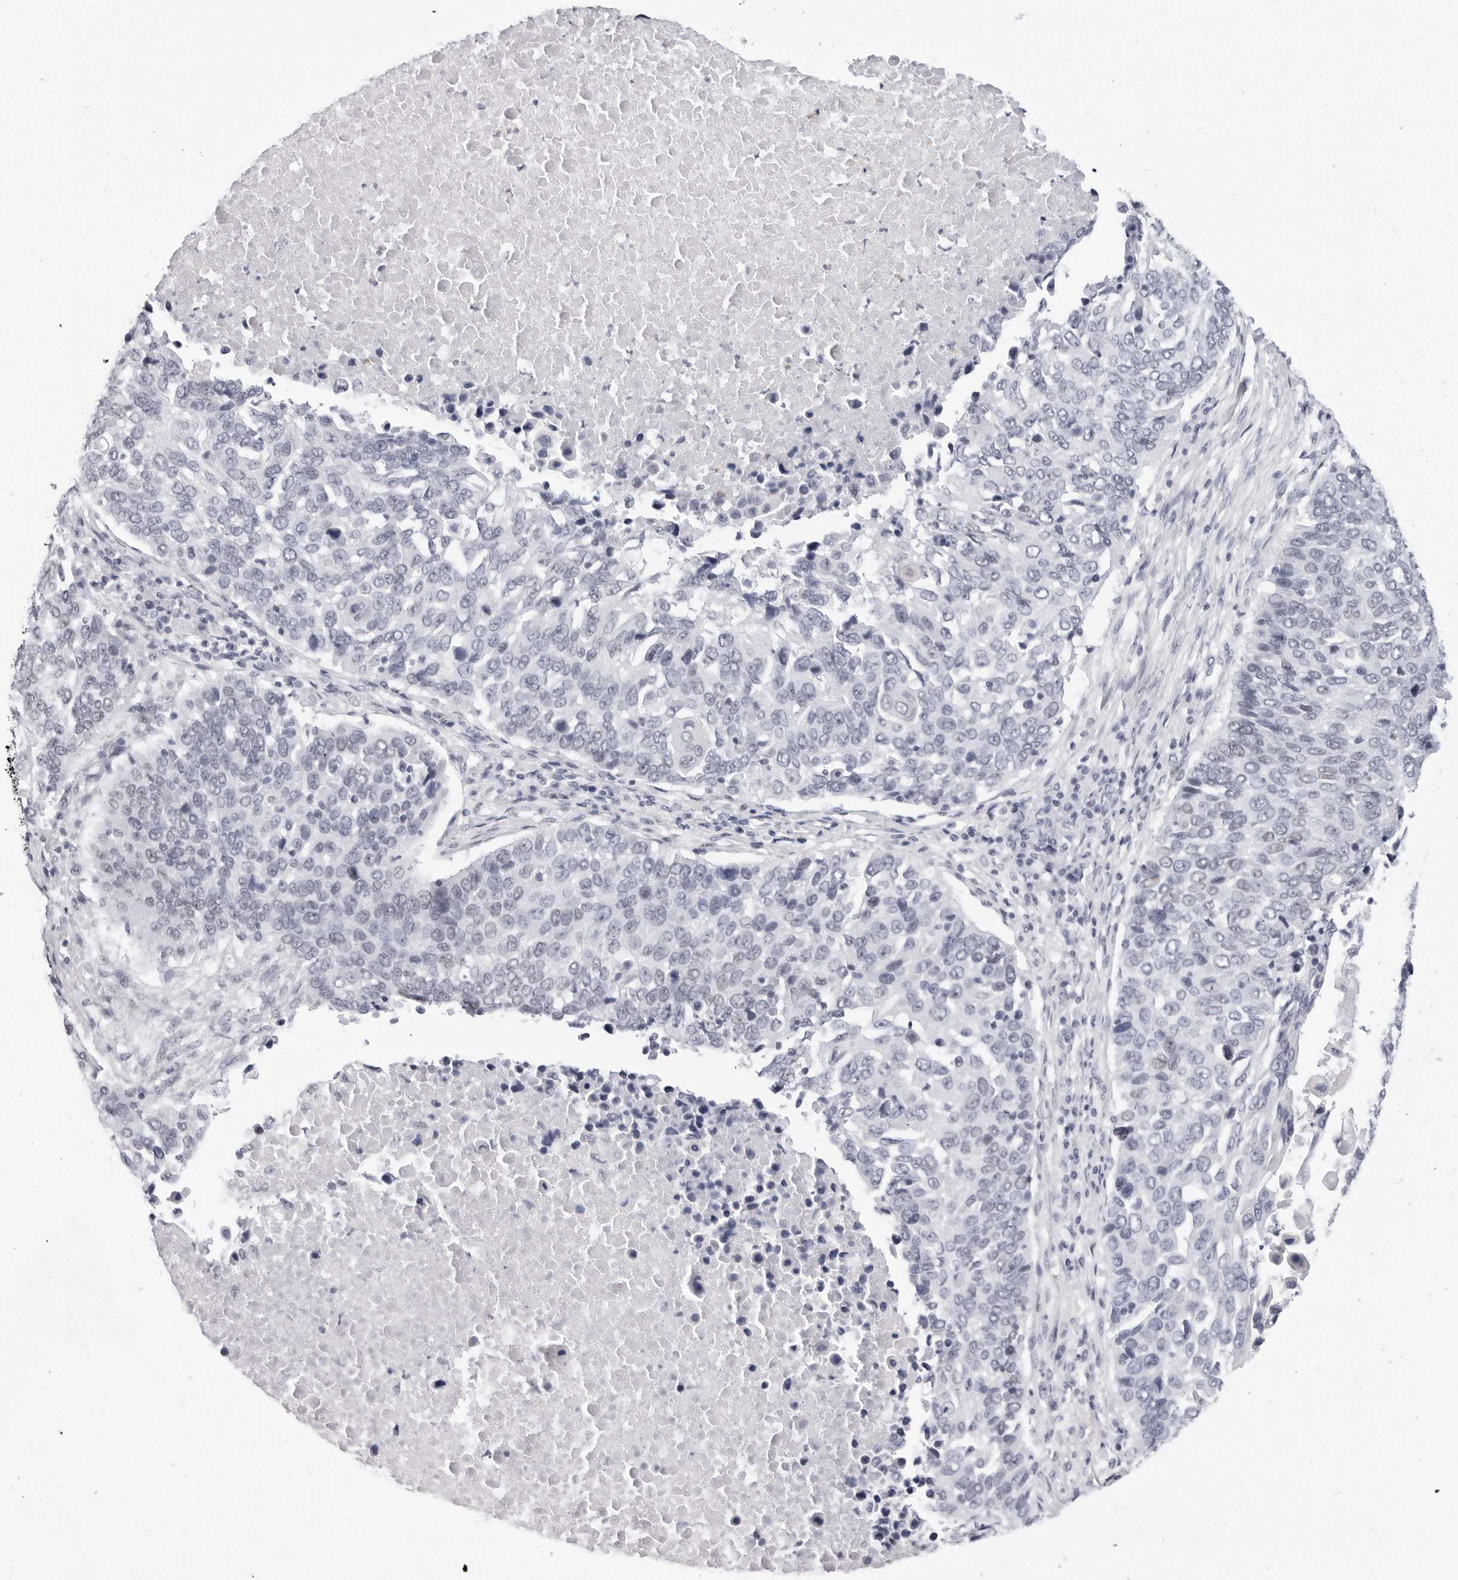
{"staining": {"intensity": "negative", "quantity": "none", "location": "none"}, "tissue": "lung cancer", "cell_type": "Tumor cells", "image_type": "cancer", "snomed": [{"axis": "morphology", "description": "Squamous cell carcinoma, NOS"}, {"axis": "topography", "description": "Lung"}], "caption": "Immunohistochemical staining of human lung cancer shows no significant staining in tumor cells.", "gene": "VEZF1", "patient": {"sex": "male", "age": 66}}